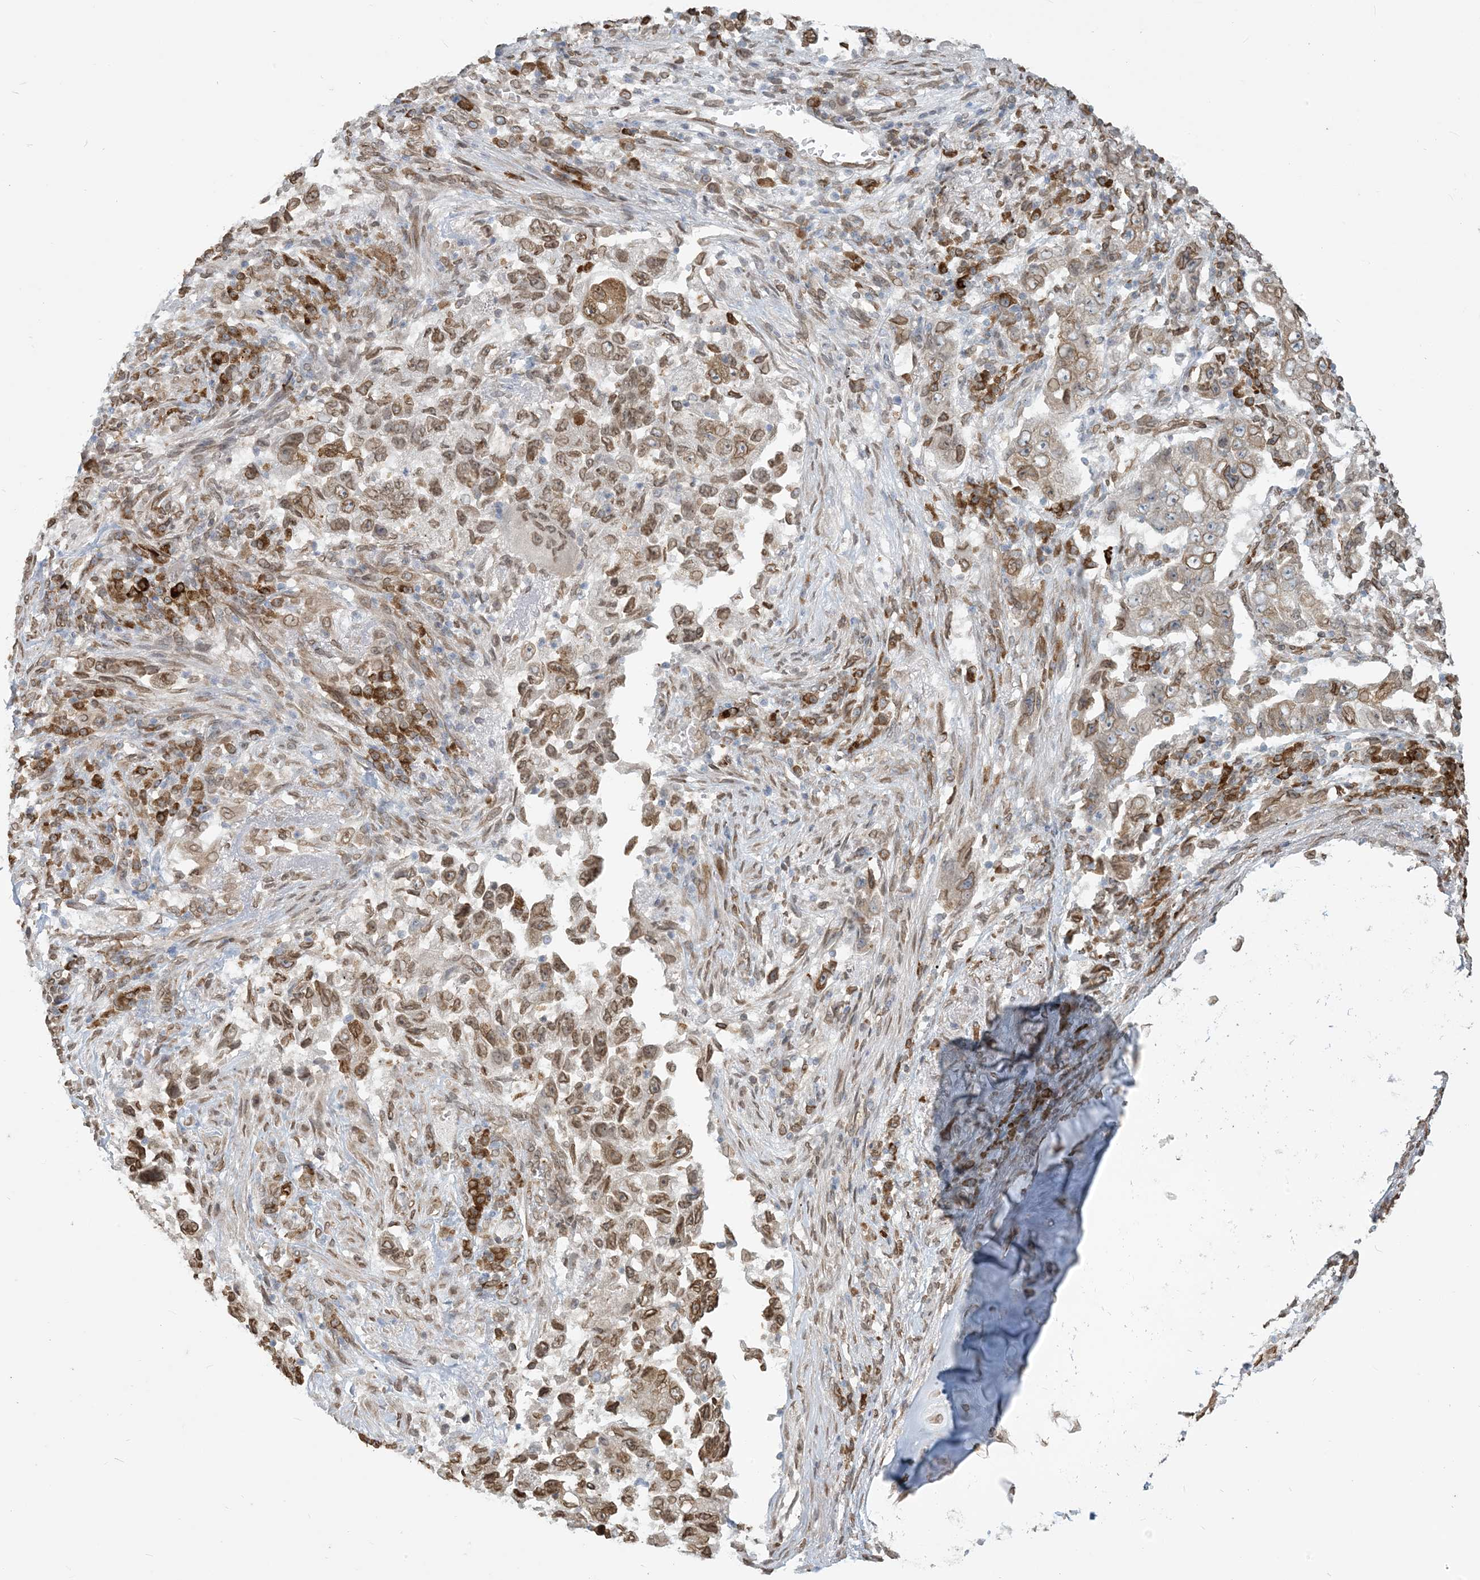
{"staining": {"intensity": "moderate", "quantity": ">75%", "location": "cytoplasmic/membranous,nuclear"}, "tissue": "lung cancer", "cell_type": "Tumor cells", "image_type": "cancer", "snomed": [{"axis": "morphology", "description": "Adenocarcinoma, NOS"}, {"axis": "topography", "description": "Lung"}], "caption": "Tumor cells exhibit moderate cytoplasmic/membranous and nuclear positivity in about >75% of cells in lung adenocarcinoma.", "gene": "WWP1", "patient": {"sex": "female", "age": 51}}